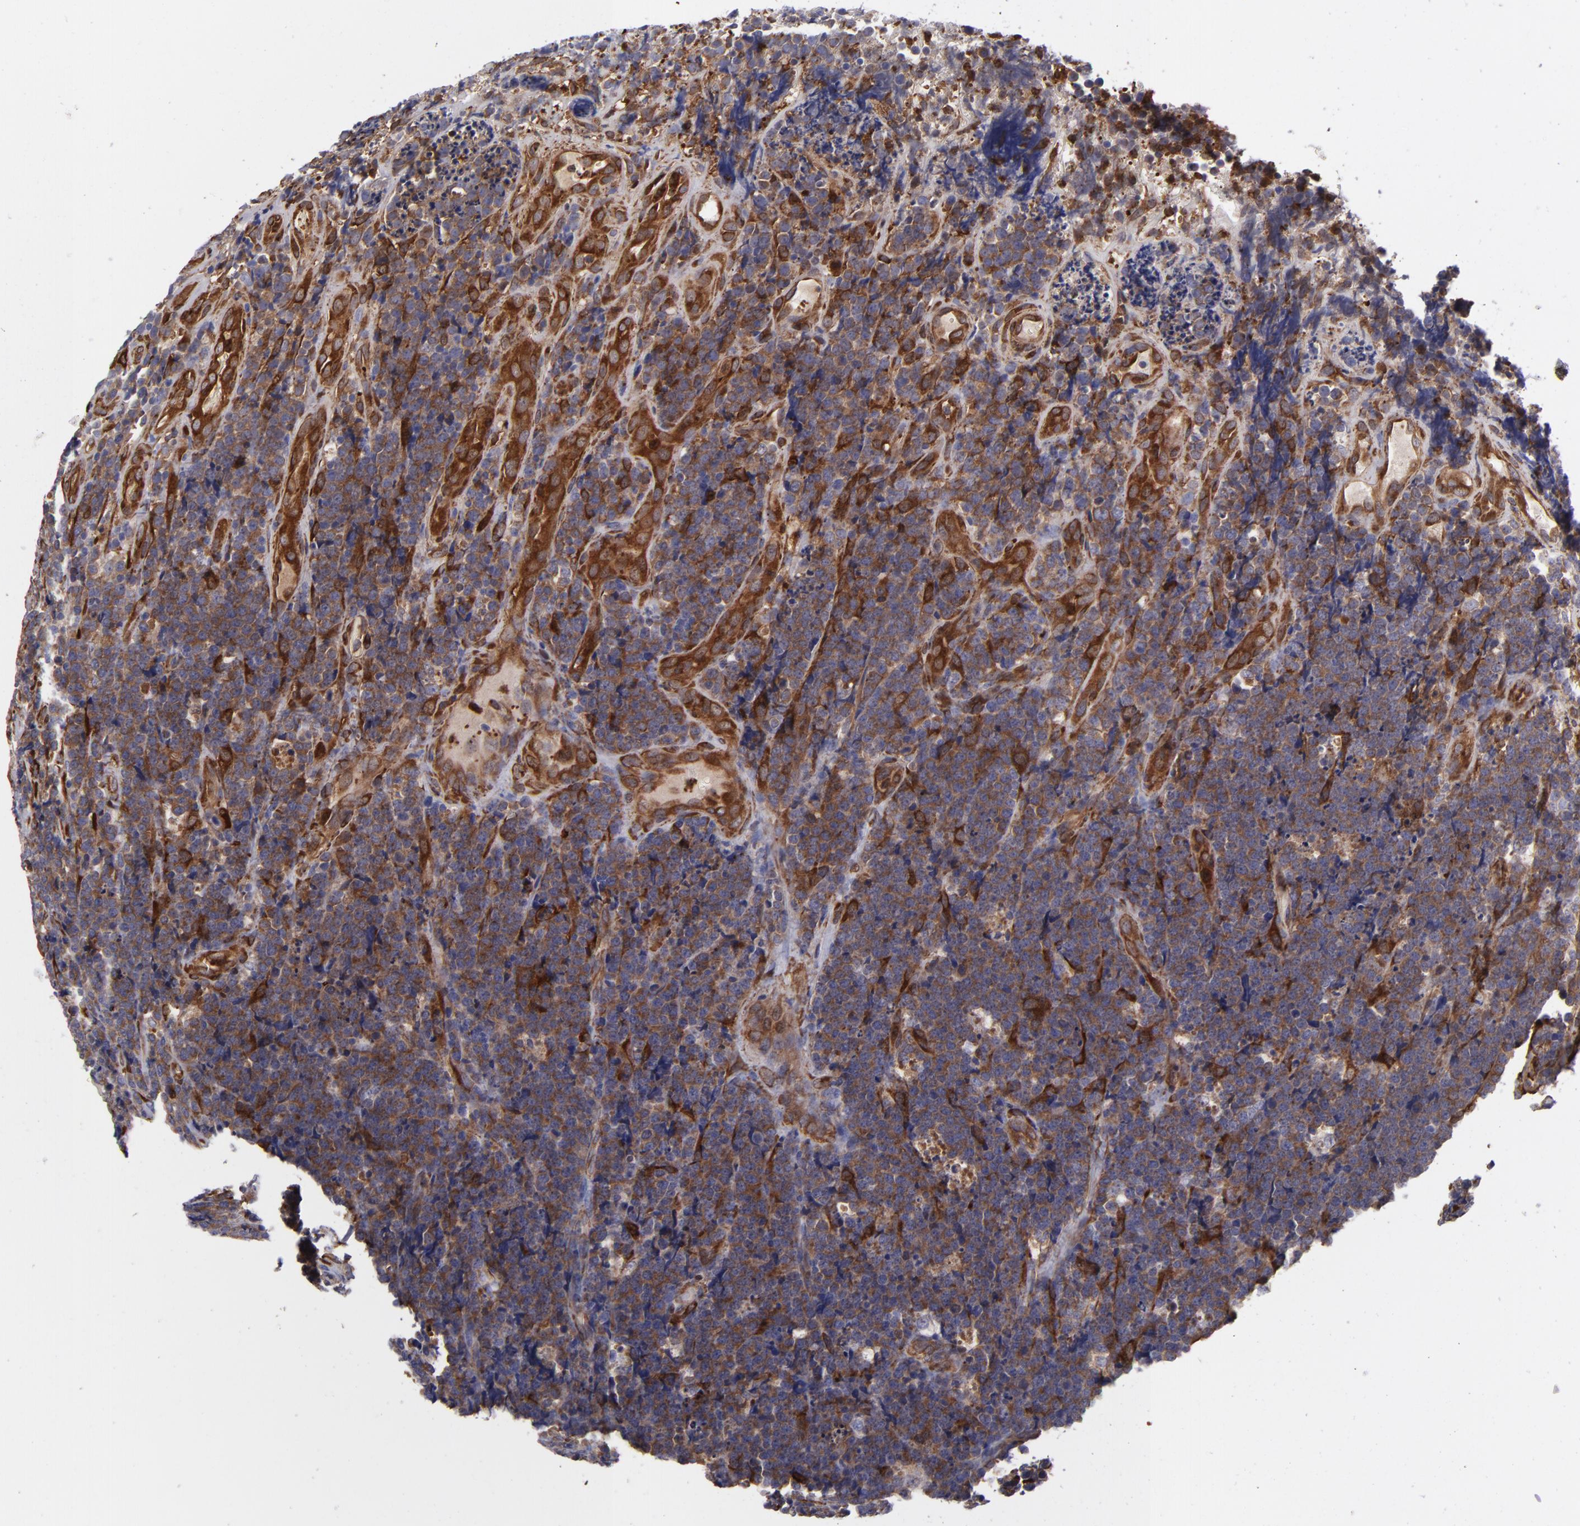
{"staining": {"intensity": "negative", "quantity": "none", "location": "none"}, "tissue": "lymphoma", "cell_type": "Tumor cells", "image_type": "cancer", "snomed": [{"axis": "morphology", "description": "Malignant lymphoma, non-Hodgkin's type, High grade"}, {"axis": "topography", "description": "Small intestine"}, {"axis": "topography", "description": "Colon"}], "caption": "Image shows no protein staining in tumor cells of lymphoma tissue.", "gene": "VCL", "patient": {"sex": "male", "age": 8}}